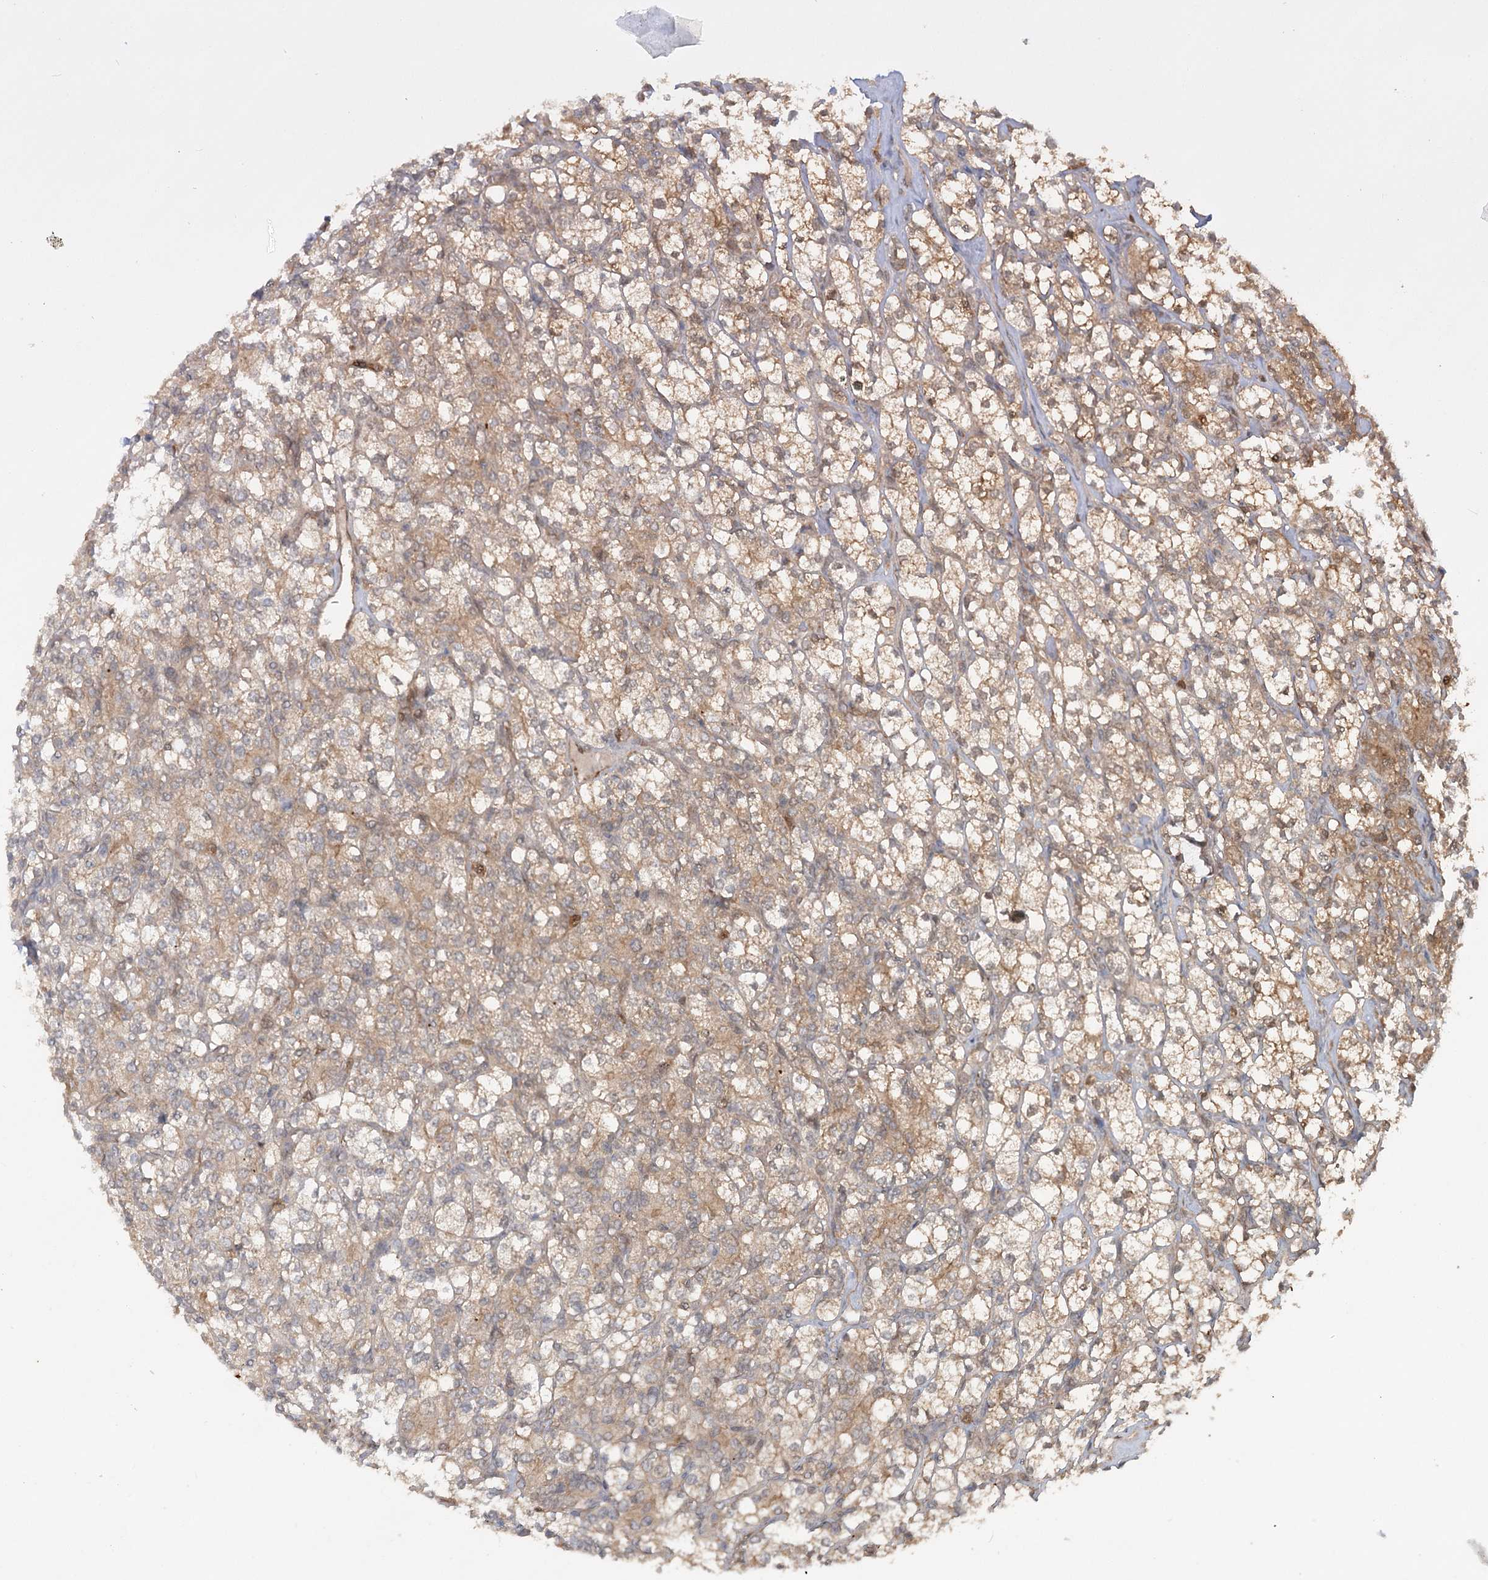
{"staining": {"intensity": "moderate", "quantity": ">75%", "location": "cytoplasmic/membranous"}, "tissue": "renal cancer", "cell_type": "Tumor cells", "image_type": "cancer", "snomed": [{"axis": "morphology", "description": "Adenocarcinoma, NOS"}, {"axis": "topography", "description": "Kidney"}], "caption": "IHC (DAB (3,3'-diaminobenzidine)) staining of human renal adenocarcinoma shows moderate cytoplasmic/membranous protein expression in about >75% of tumor cells. Using DAB (brown) and hematoxylin (blue) stains, captured at high magnification using brightfield microscopy.", "gene": "GBE1", "patient": {"sex": "male", "age": 77}}